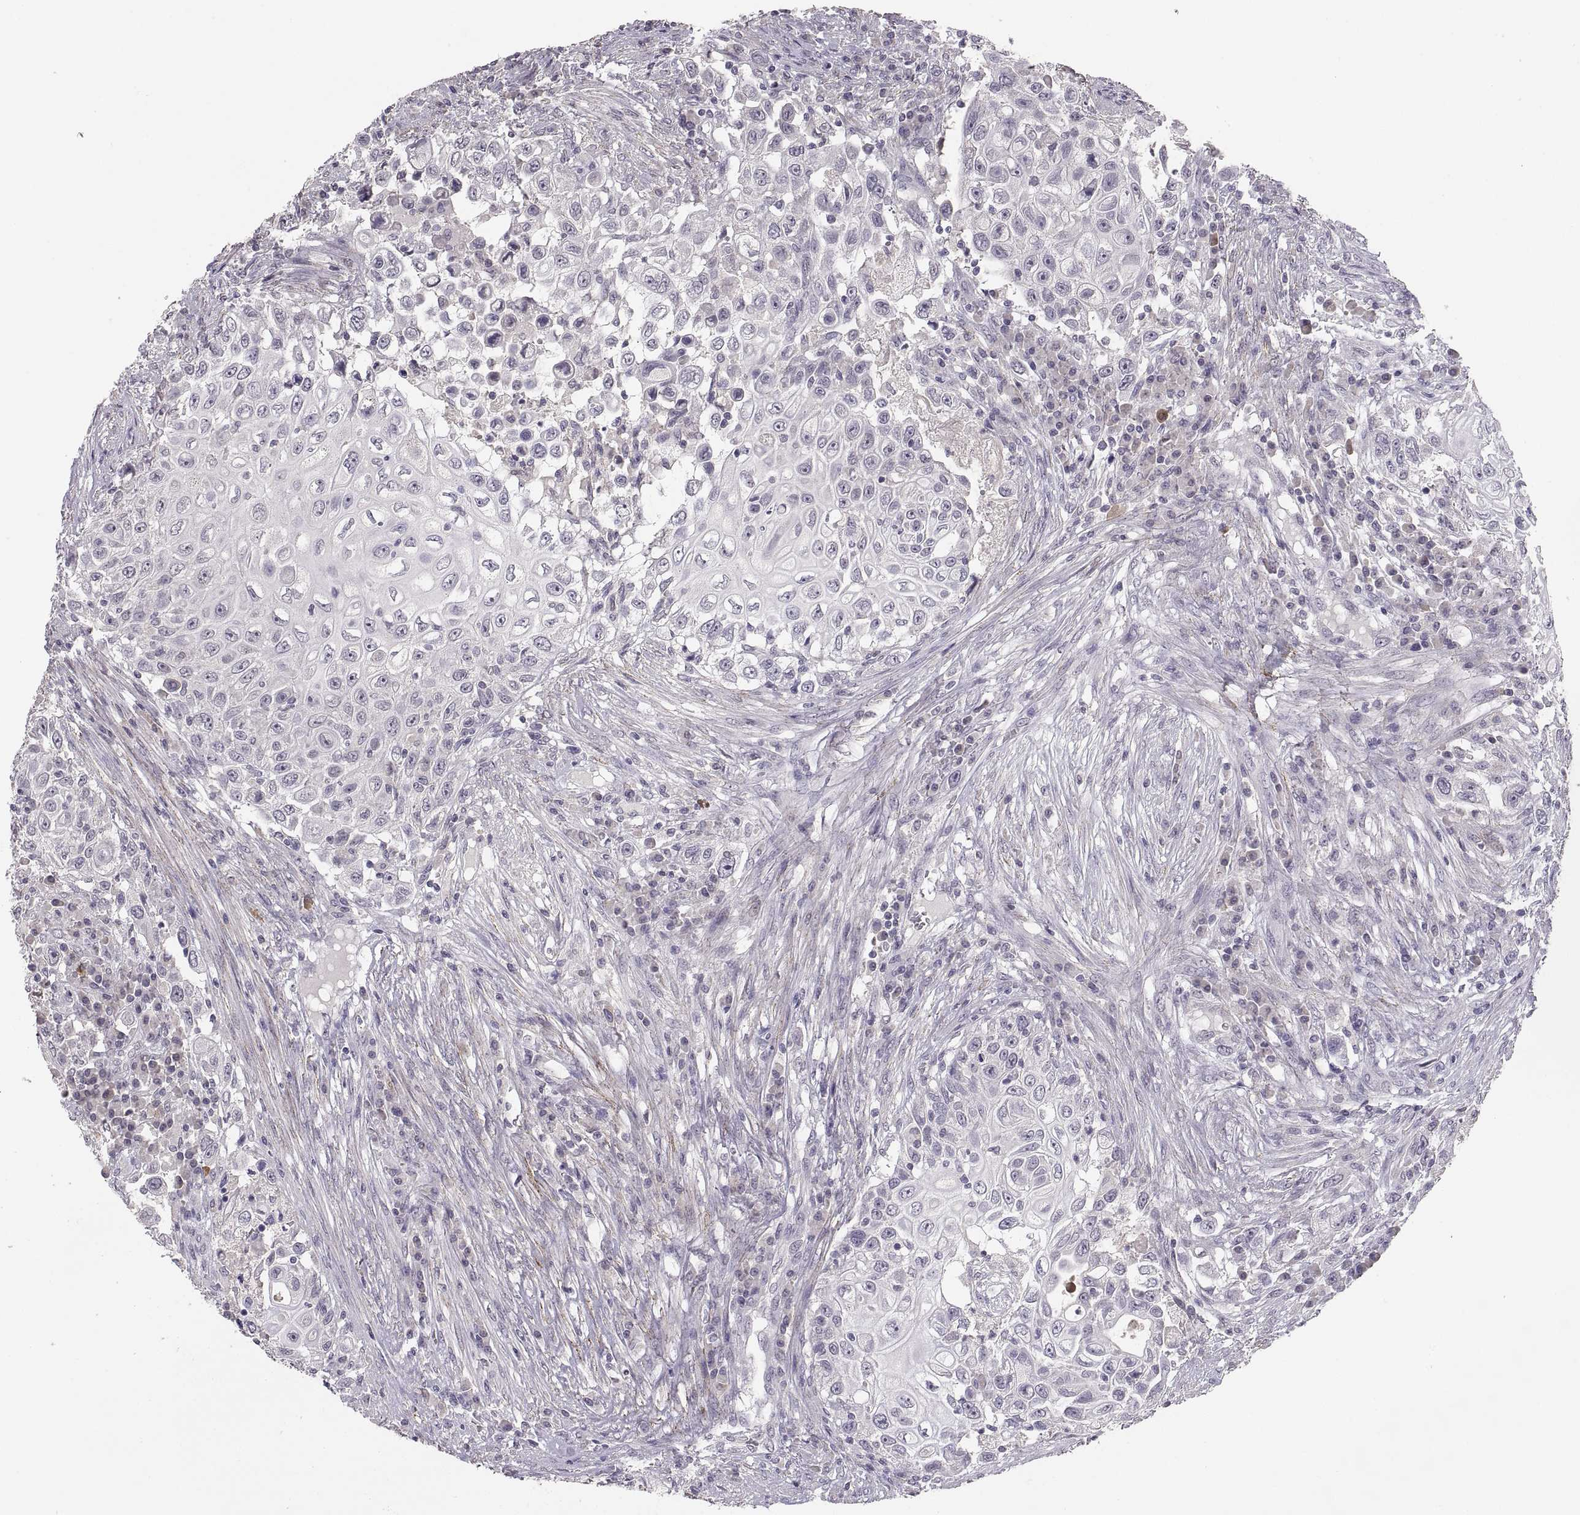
{"staining": {"intensity": "negative", "quantity": "none", "location": "none"}, "tissue": "urothelial cancer", "cell_type": "Tumor cells", "image_type": "cancer", "snomed": [{"axis": "morphology", "description": "Urothelial carcinoma, High grade"}, {"axis": "topography", "description": "Urinary bladder"}], "caption": "A histopathology image of human urothelial carcinoma (high-grade) is negative for staining in tumor cells.", "gene": "CDH2", "patient": {"sex": "female", "age": 56}}